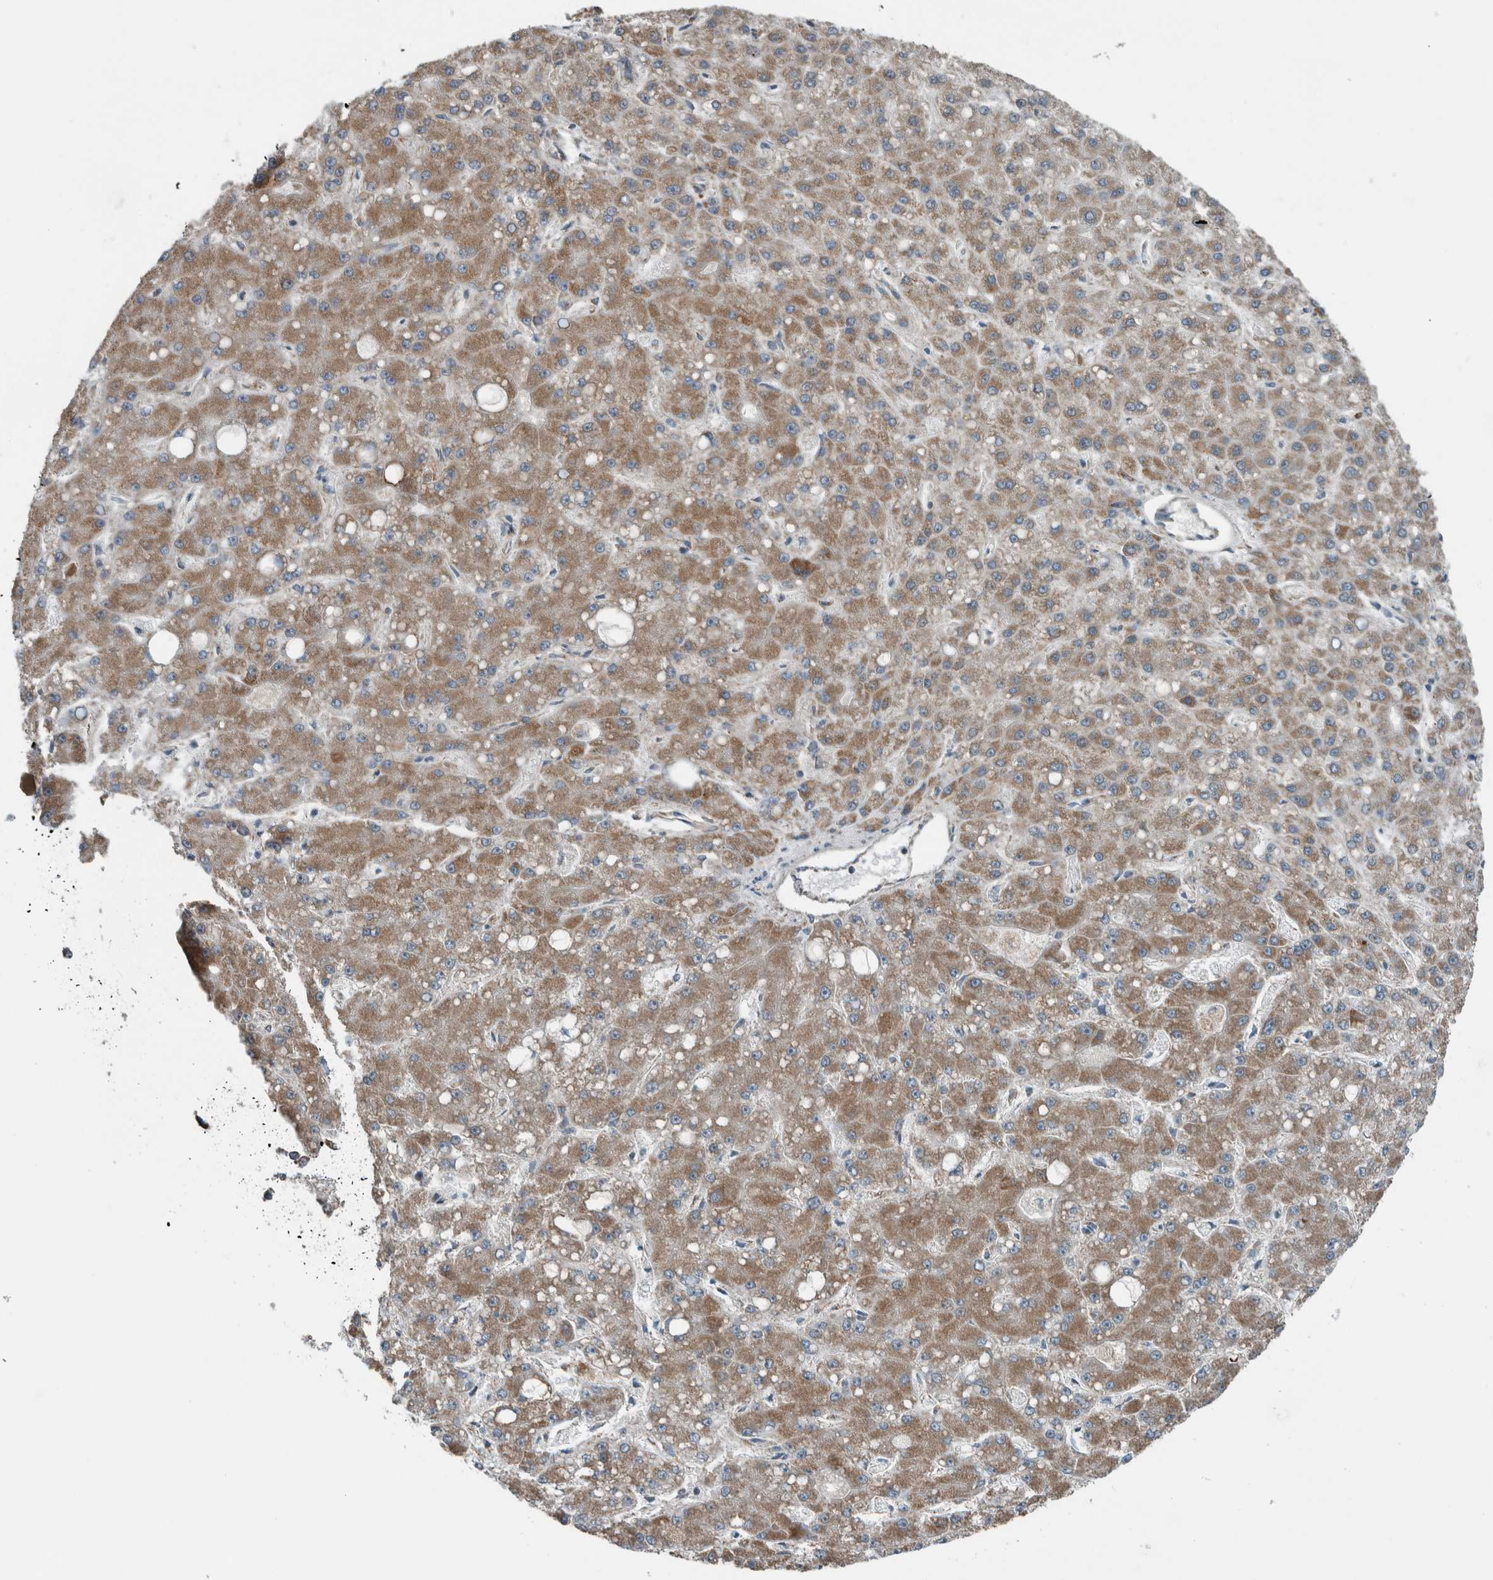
{"staining": {"intensity": "moderate", "quantity": ">75%", "location": "cytoplasmic/membranous"}, "tissue": "liver cancer", "cell_type": "Tumor cells", "image_type": "cancer", "snomed": [{"axis": "morphology", "description": "Carcinoma, Hepatocellular, NOS"}, {"axis": "topography", "description": "Liver"}], "caption": "This is a micrograph of IHC staining of liver cancer, which shows moderate expression in the cytoplasmic/membranous of tumor cells.", "gene": "GBA2", "patient": {"sex": "male", "age": 67}}